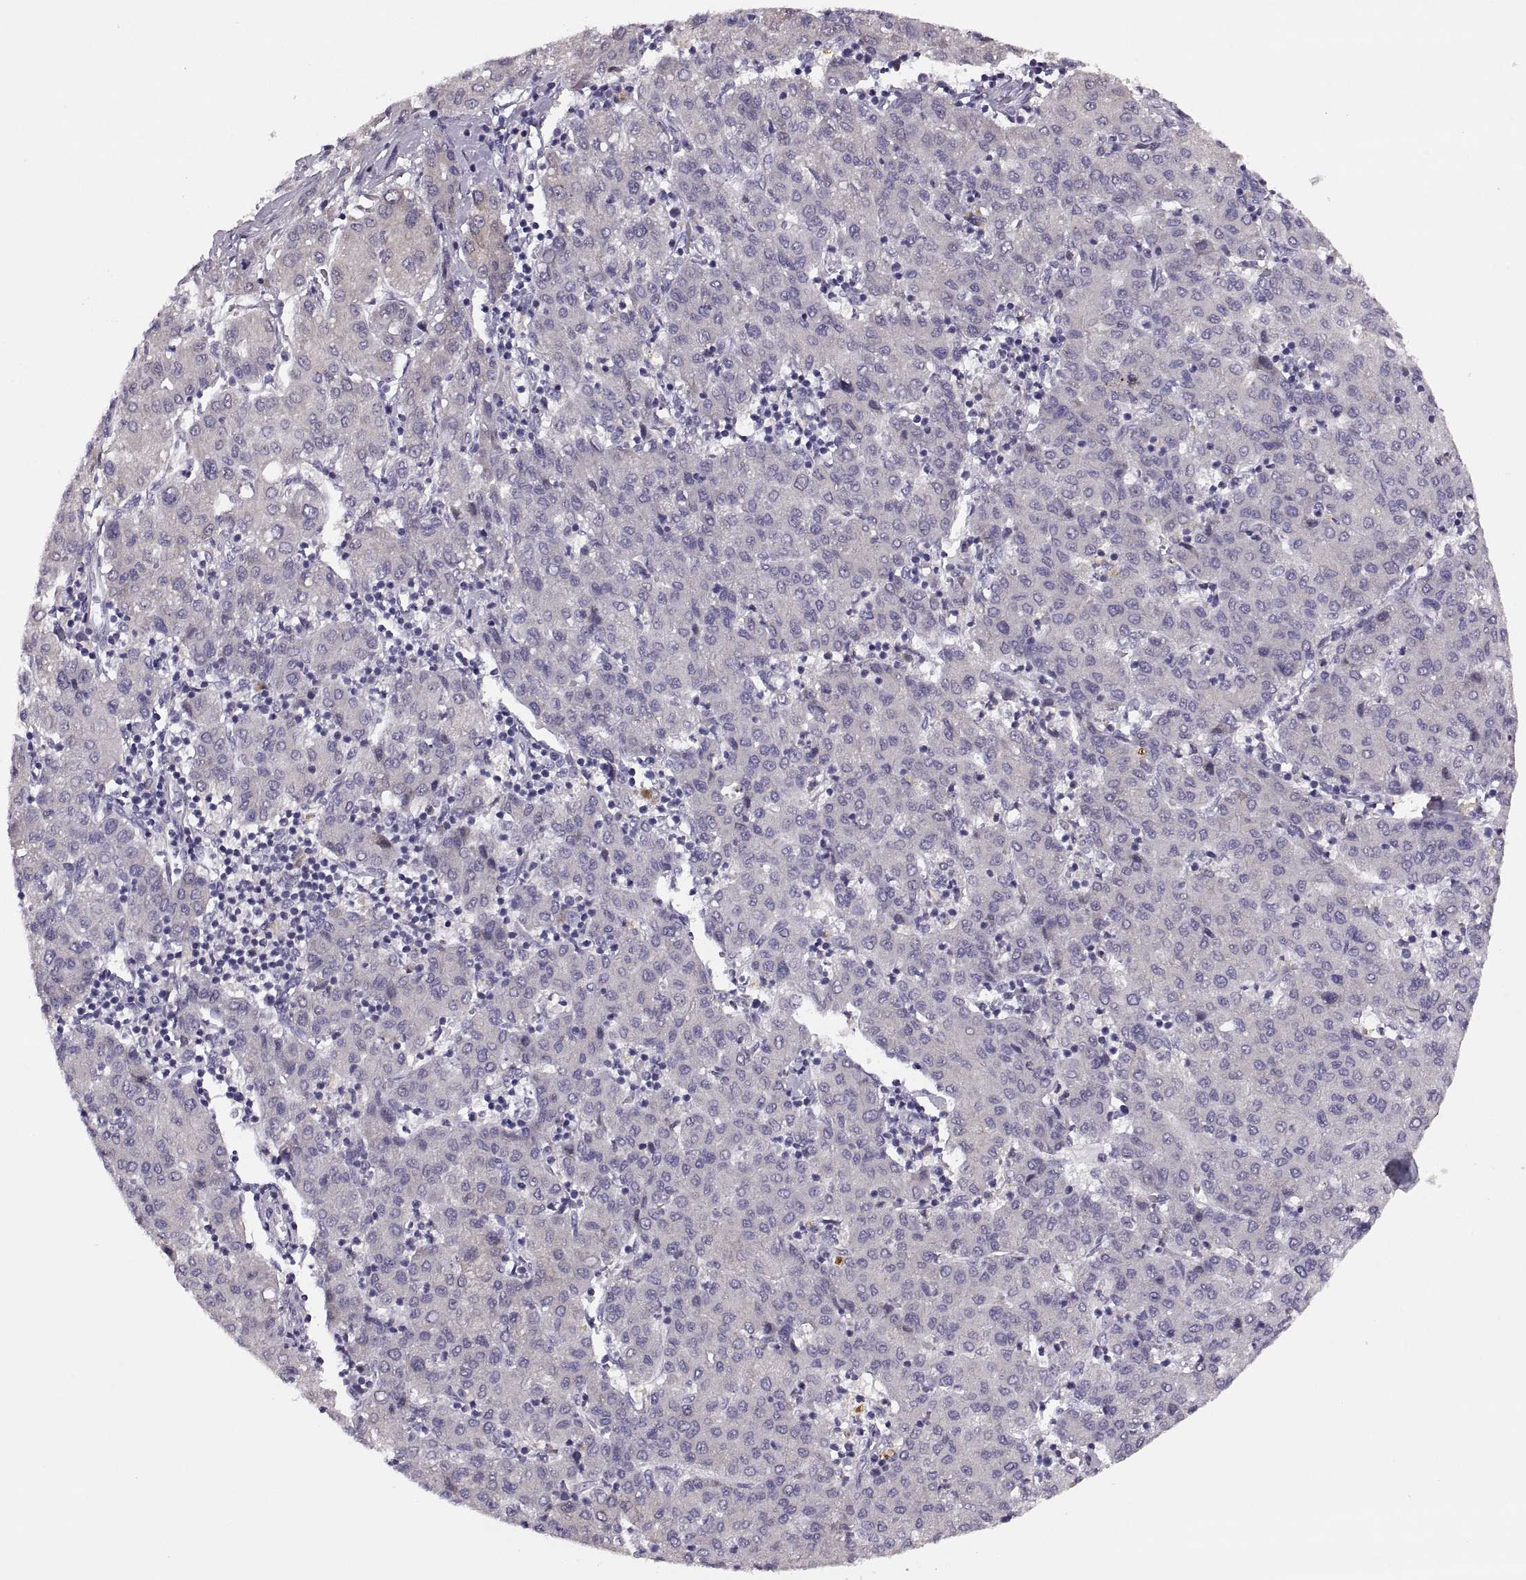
{"staining": {"intensity": "weak", "quantity": "25%-75%", "location": "cytoplasmic/membranous"}, "tissue": "liver cancer", "cell_type": "Tumor cells", "image_type": "cancer", "snomed": [{"axis": "morphology", "description": "Carcinoma, Hepatocellular, NOS"}, {"axis": "topography", "description": "Liver"}], "caption": "Hepatocellular carcinoma (liver) stained for a protein demonstrates weak cytoplasmic/membranous positivity in tumor cells. Using DAB (3,3'-diaminobenzidine) (brown) and hematoxylin (blue) stains, captured at high magnification using brightfield microscopy.", "gene": "ADH6", "patient": {"sex": "male", "age": 65}}